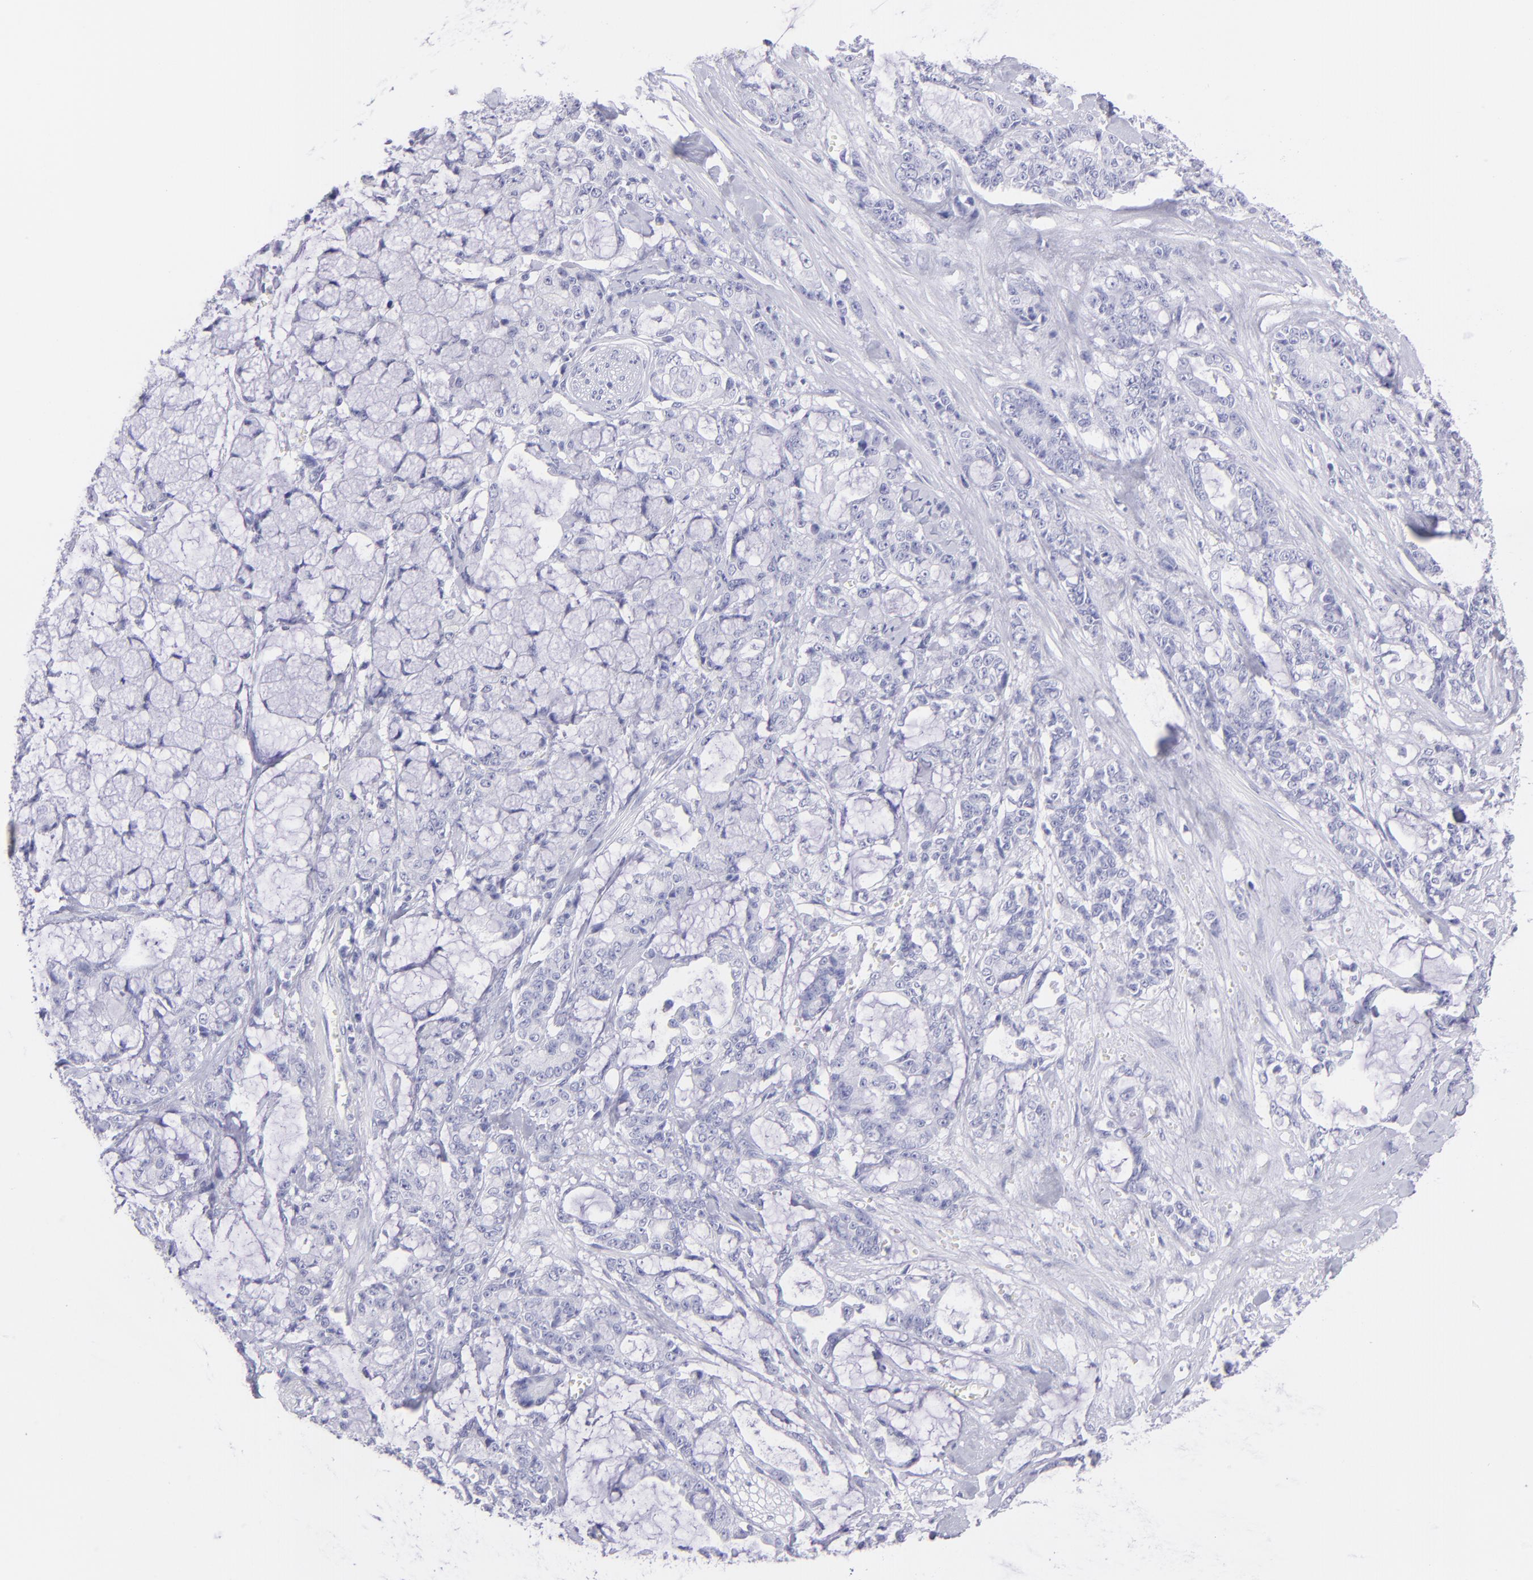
{"staining": {"intensity": "negative", "quantity": "none", "location": "none"}, "tissue": "pancreatic cancer", "cell_type": "Tumor cells", "image_type": "cancer", "snomed": [{"axis": "morphology", "description": "Adenocarcinoma, NOS"}, {"axis": "topography", "description": "Pancreas"}], "caption": "Immunohistochemistry (IHC) of human pancreatic cancer reveals no expression in tumor cells.", "gene": "PIP", "patient": {"sex": "female", "age": 73}}